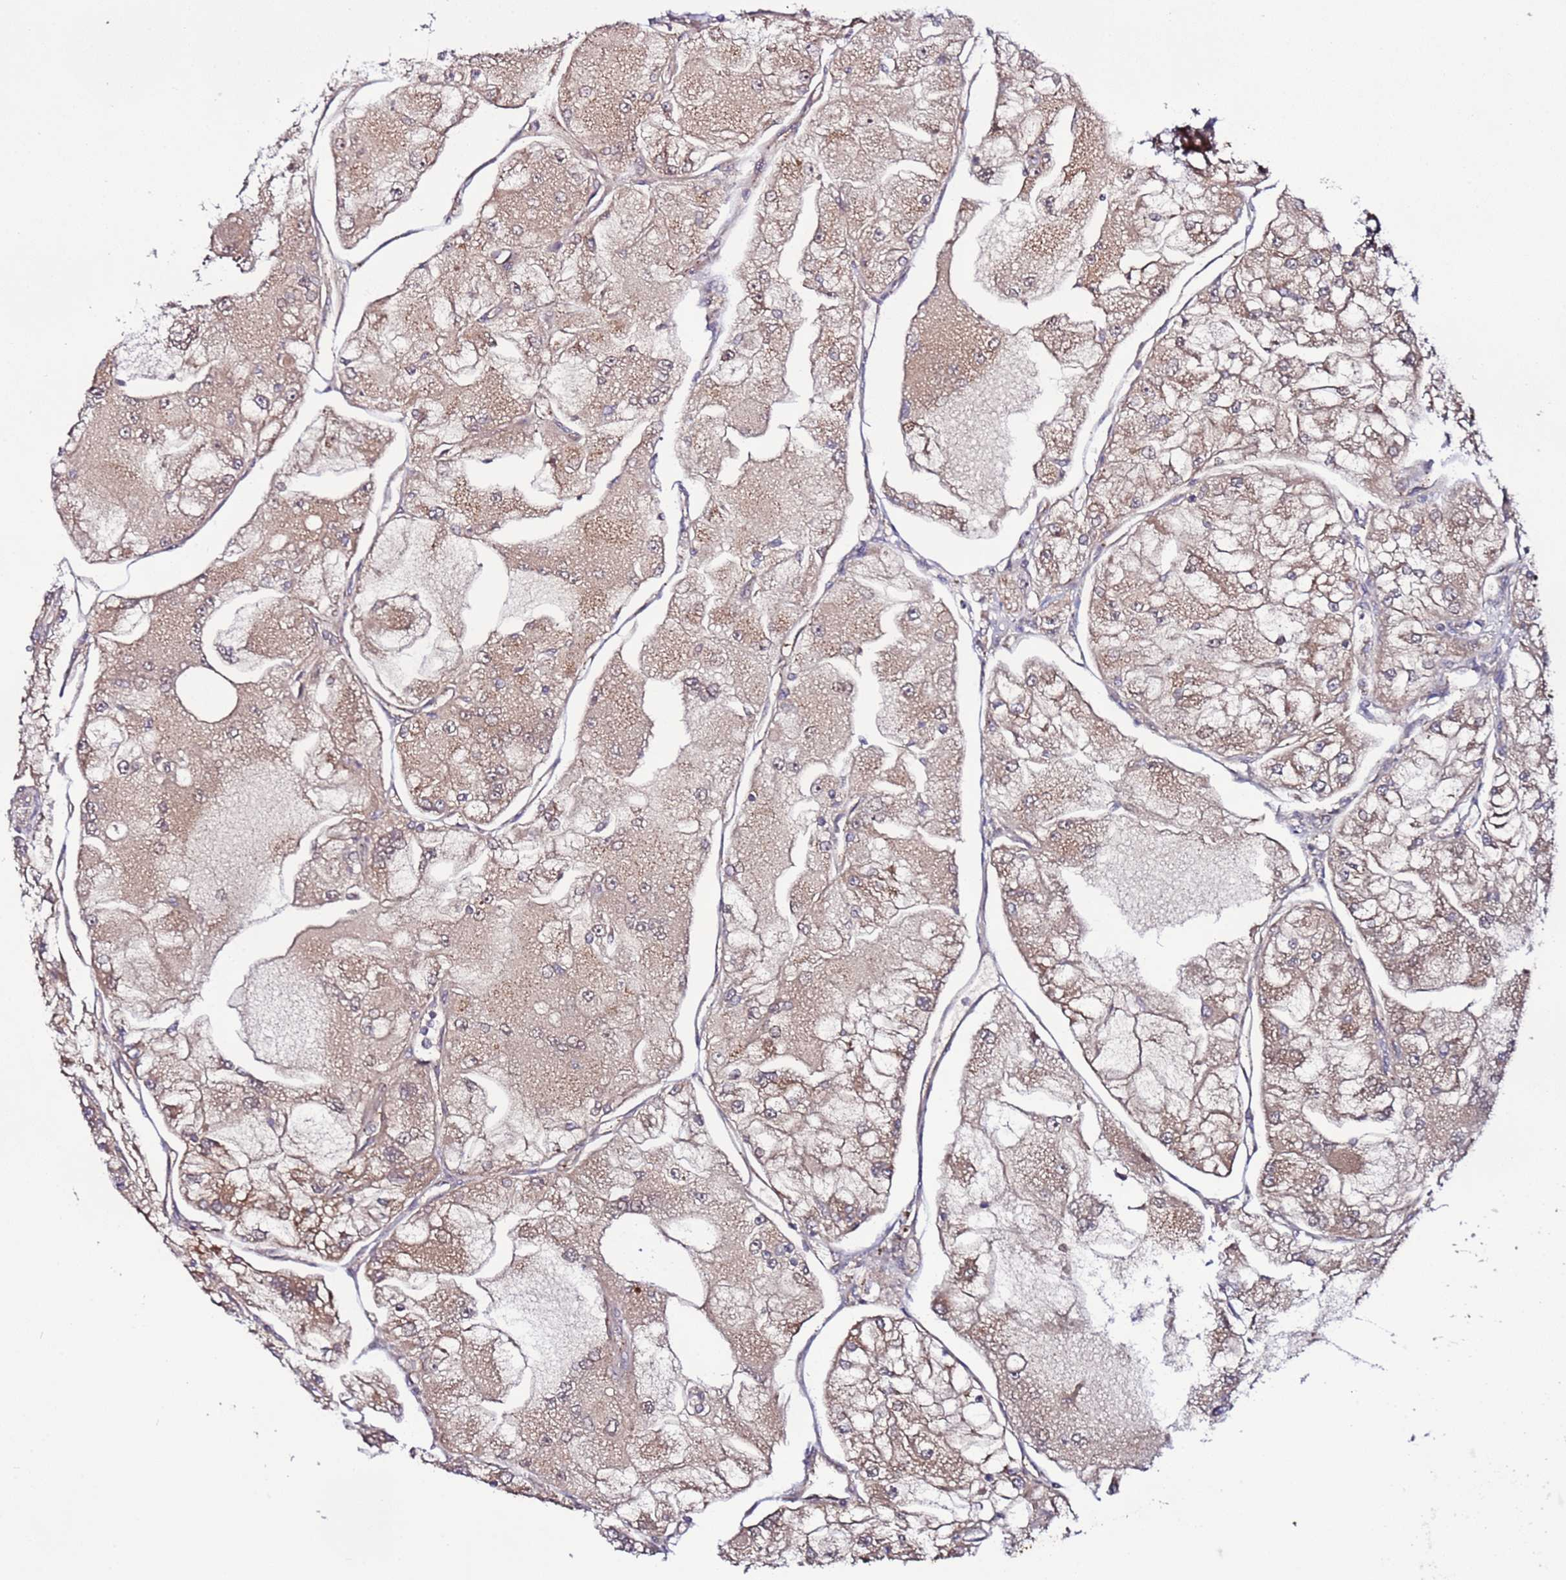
{"staining": {"intensity": "weak", "quantity": ">75%", "location": "cytoplasmic/membranous"}, "tissue": "renal cancer", "cell_type": "Tumor cells", "image_type": "cancer", "snomed": [{"axis": "morphology", "description": "Adenocarcinoma, NOS"}, {"axis": "topography", "description": "Kidney"}], "caption": "Immunohistochemistry (IHC) (DAB) staining of human renal cancer (adenocarcinoma) displays weak cytoplasmic/membranous protein expression in approximately >75% of tumor cells.", "gene": "TMEM176B", "patient": {"sex": "female", "age": 72}}